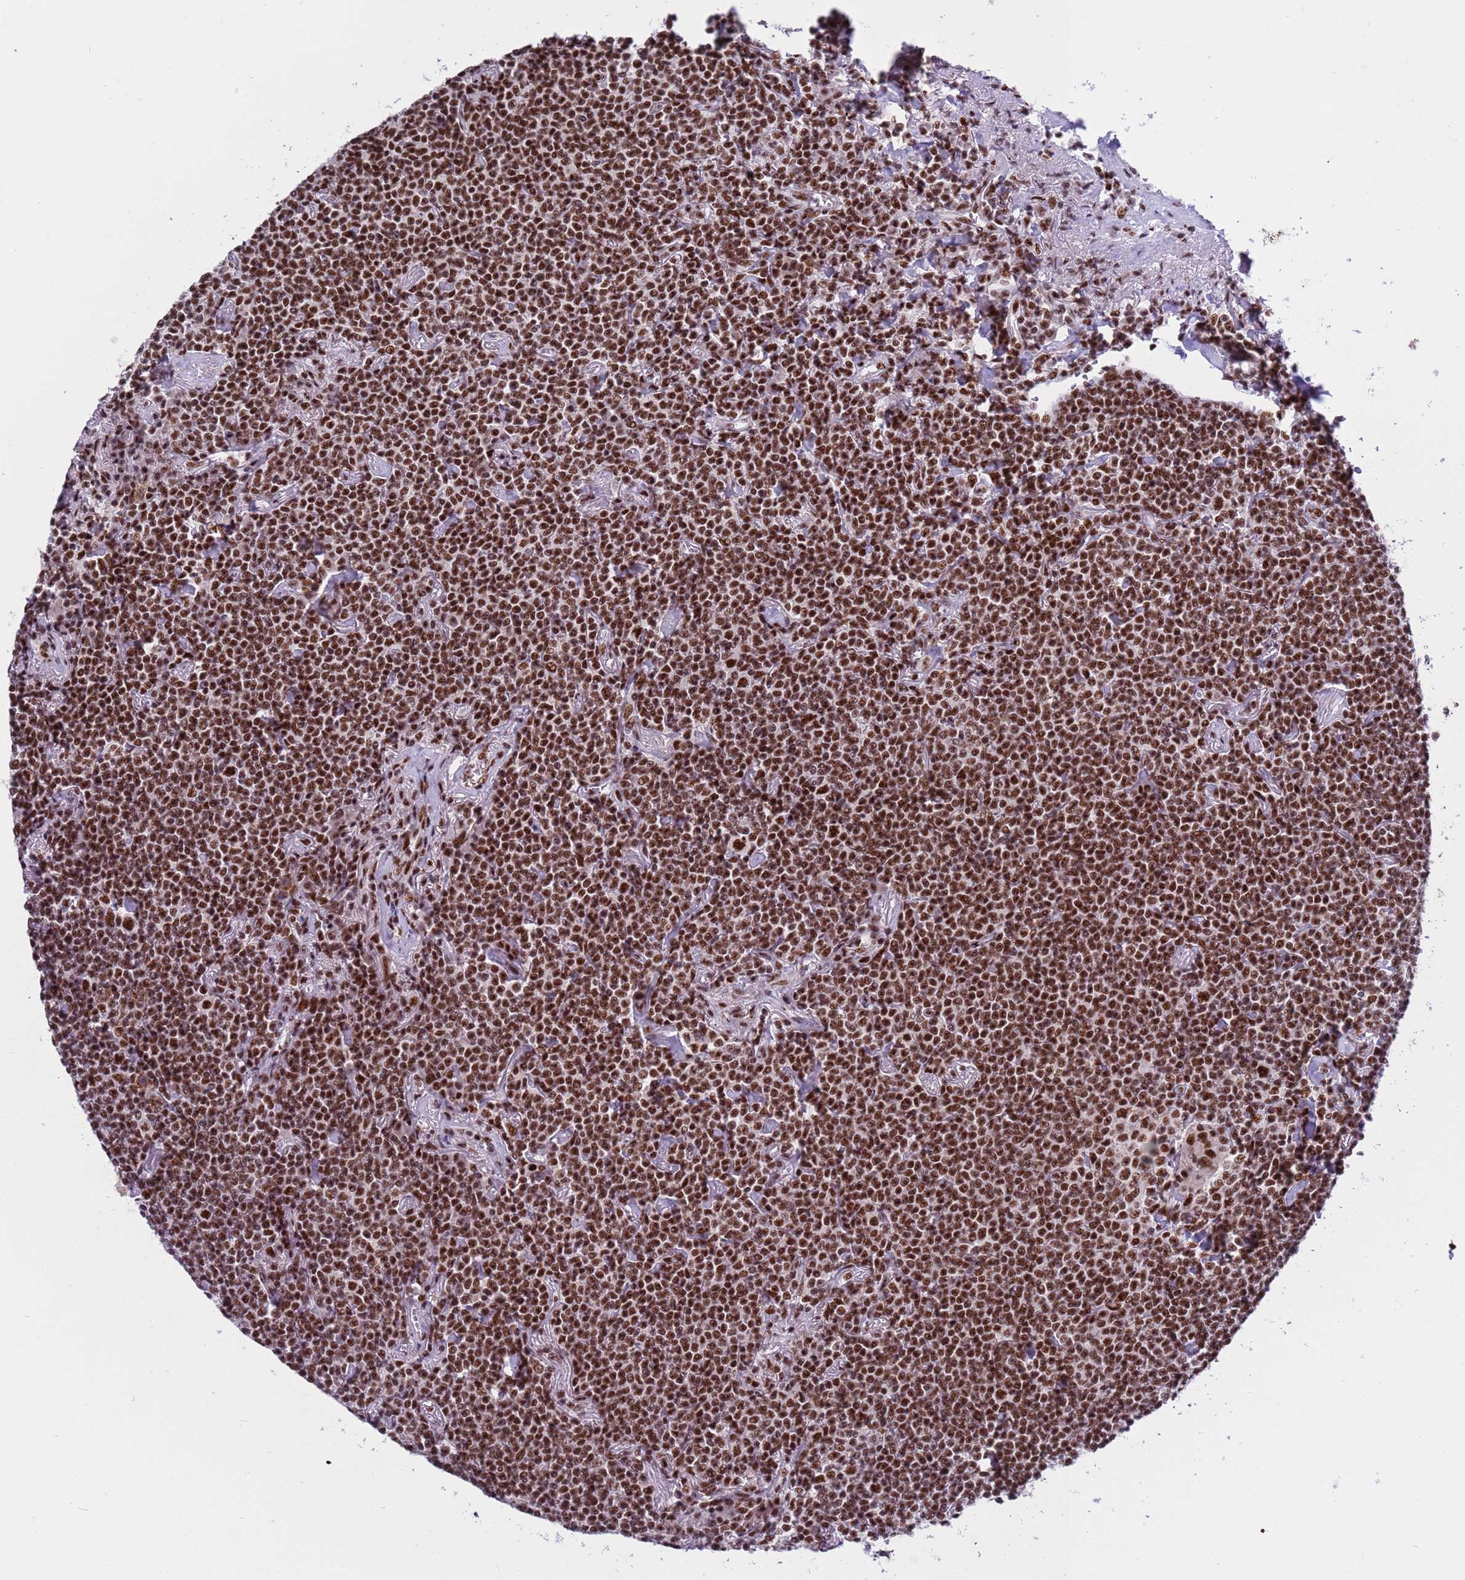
{"staining": {"intensity": "strong", "quantity": ">75%", "location": "nuclear"}, "tissue": "lymphoma", "cell_type": "Tumor cells", "image_type": "cancer", "snomed": [{"axis": "morphology", "description": "Malignant lymphoma, non-Hodgkin's type, Low grade"}, {"axis": "topography", "description": "Lung"}], "caption": "Approximately >75% of tumor cells in human low-grade malignant lymphoma, non-Hodgkin's type reveal strong nuclear protein expression as visualized by brown immunohistochemical staining.", "gene": "THOC2", "patient": {"sex": "female", "age": 71}}